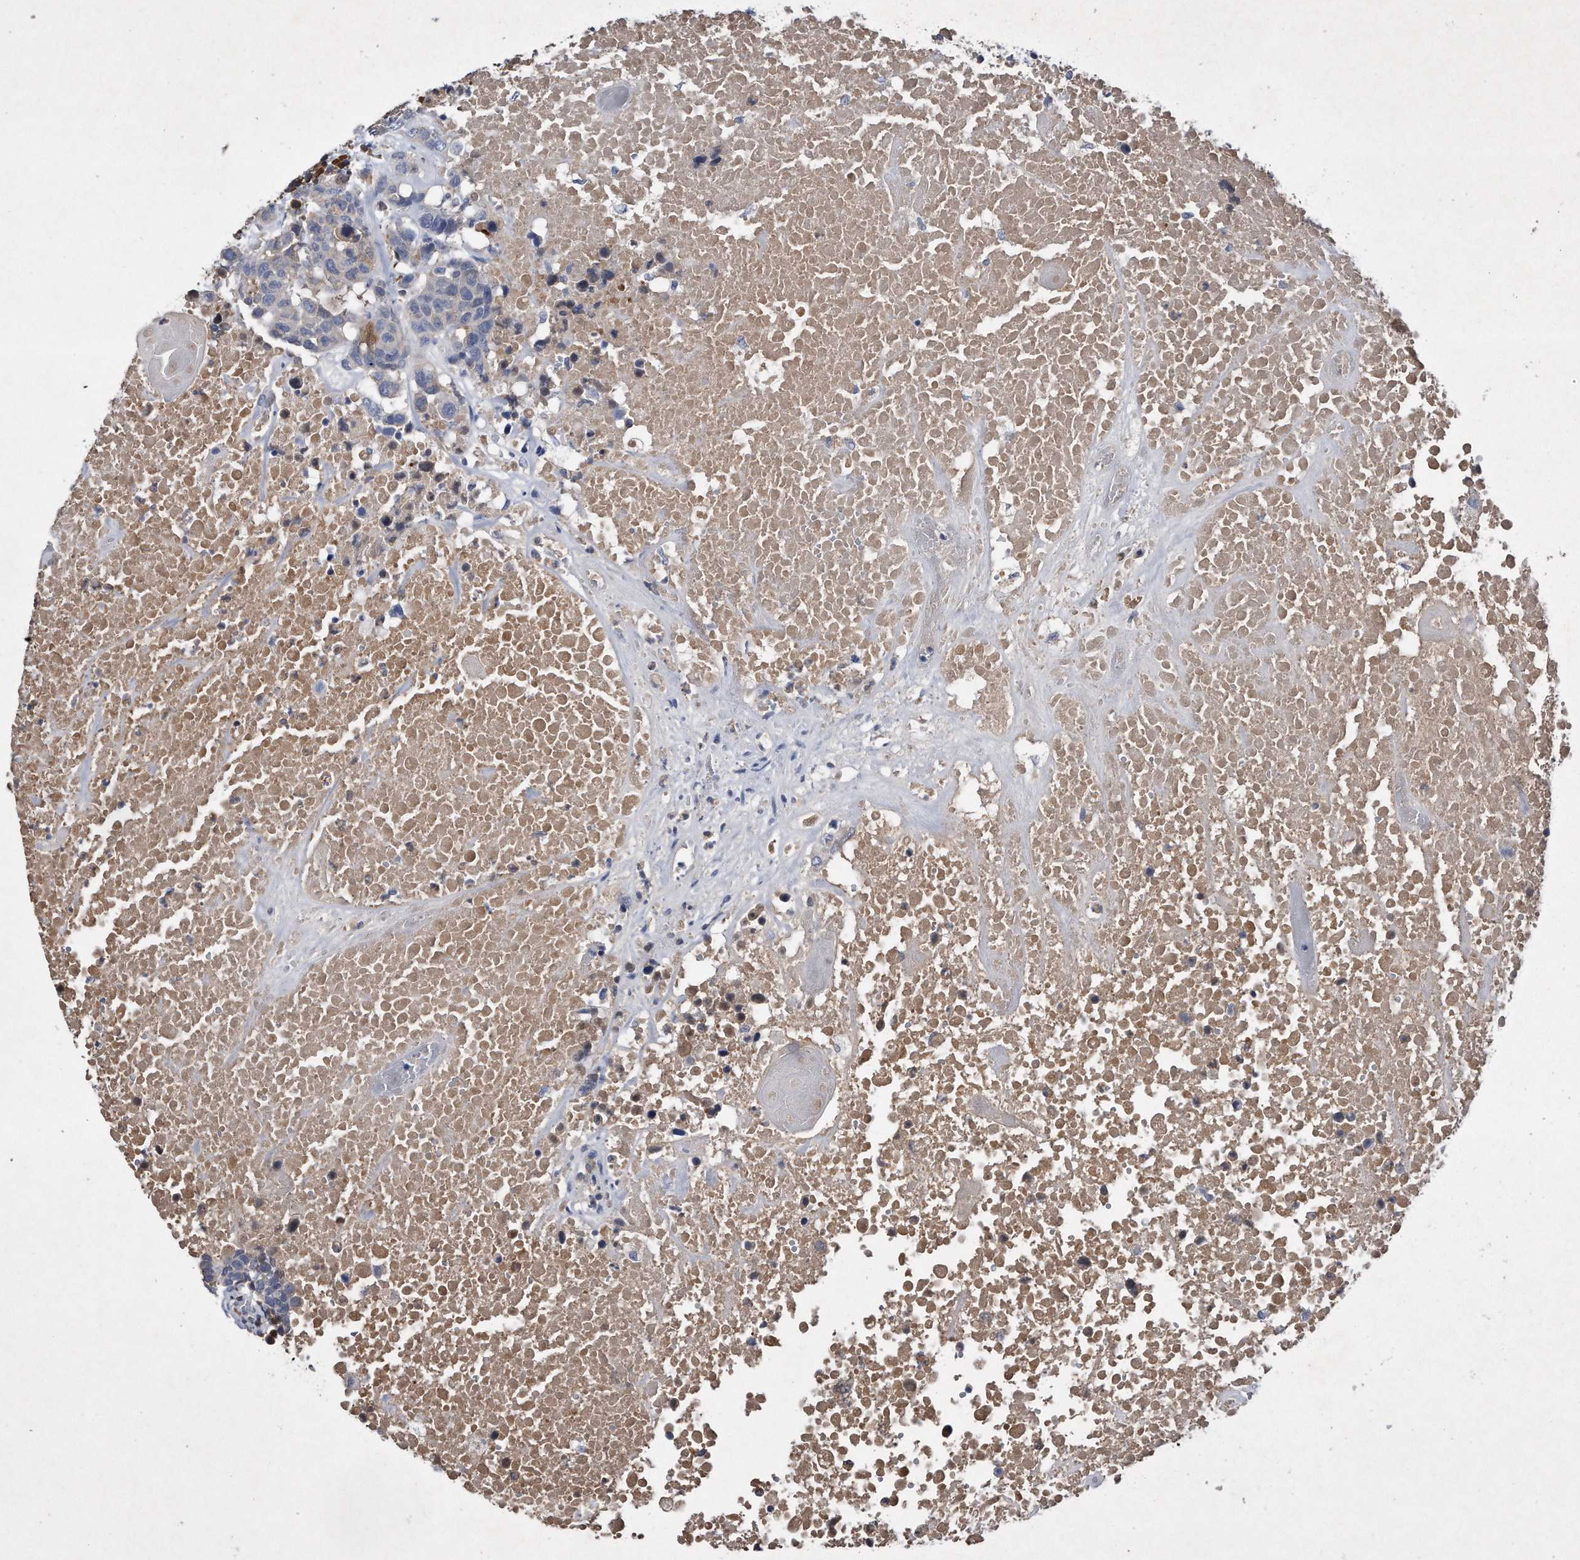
{"staining": {"intensity": "moderate", "quantity": "<25%", "location": "cytoplasmic/membranous"}, "tissue": "head and neck cancer", "cell_type": "Tumor cells", "image_type": "cancer", "snomed": [{"axis": "morphology", "description": "Squamous cell carcinoma, NOS"}, {"axis": "topography", "description": "Head-Neck"}], "caption": "Immunohistochemistry (IHC) (DAB (3,3'-diaminobenzidine)) staining of head and neck squamous cell carcinoma exhibits moderate cytoplasmic/membranous protein expression in about <25% of tumor cells.", "gene": "ASNS", "patient": {"sex": "male", "age": 66}}